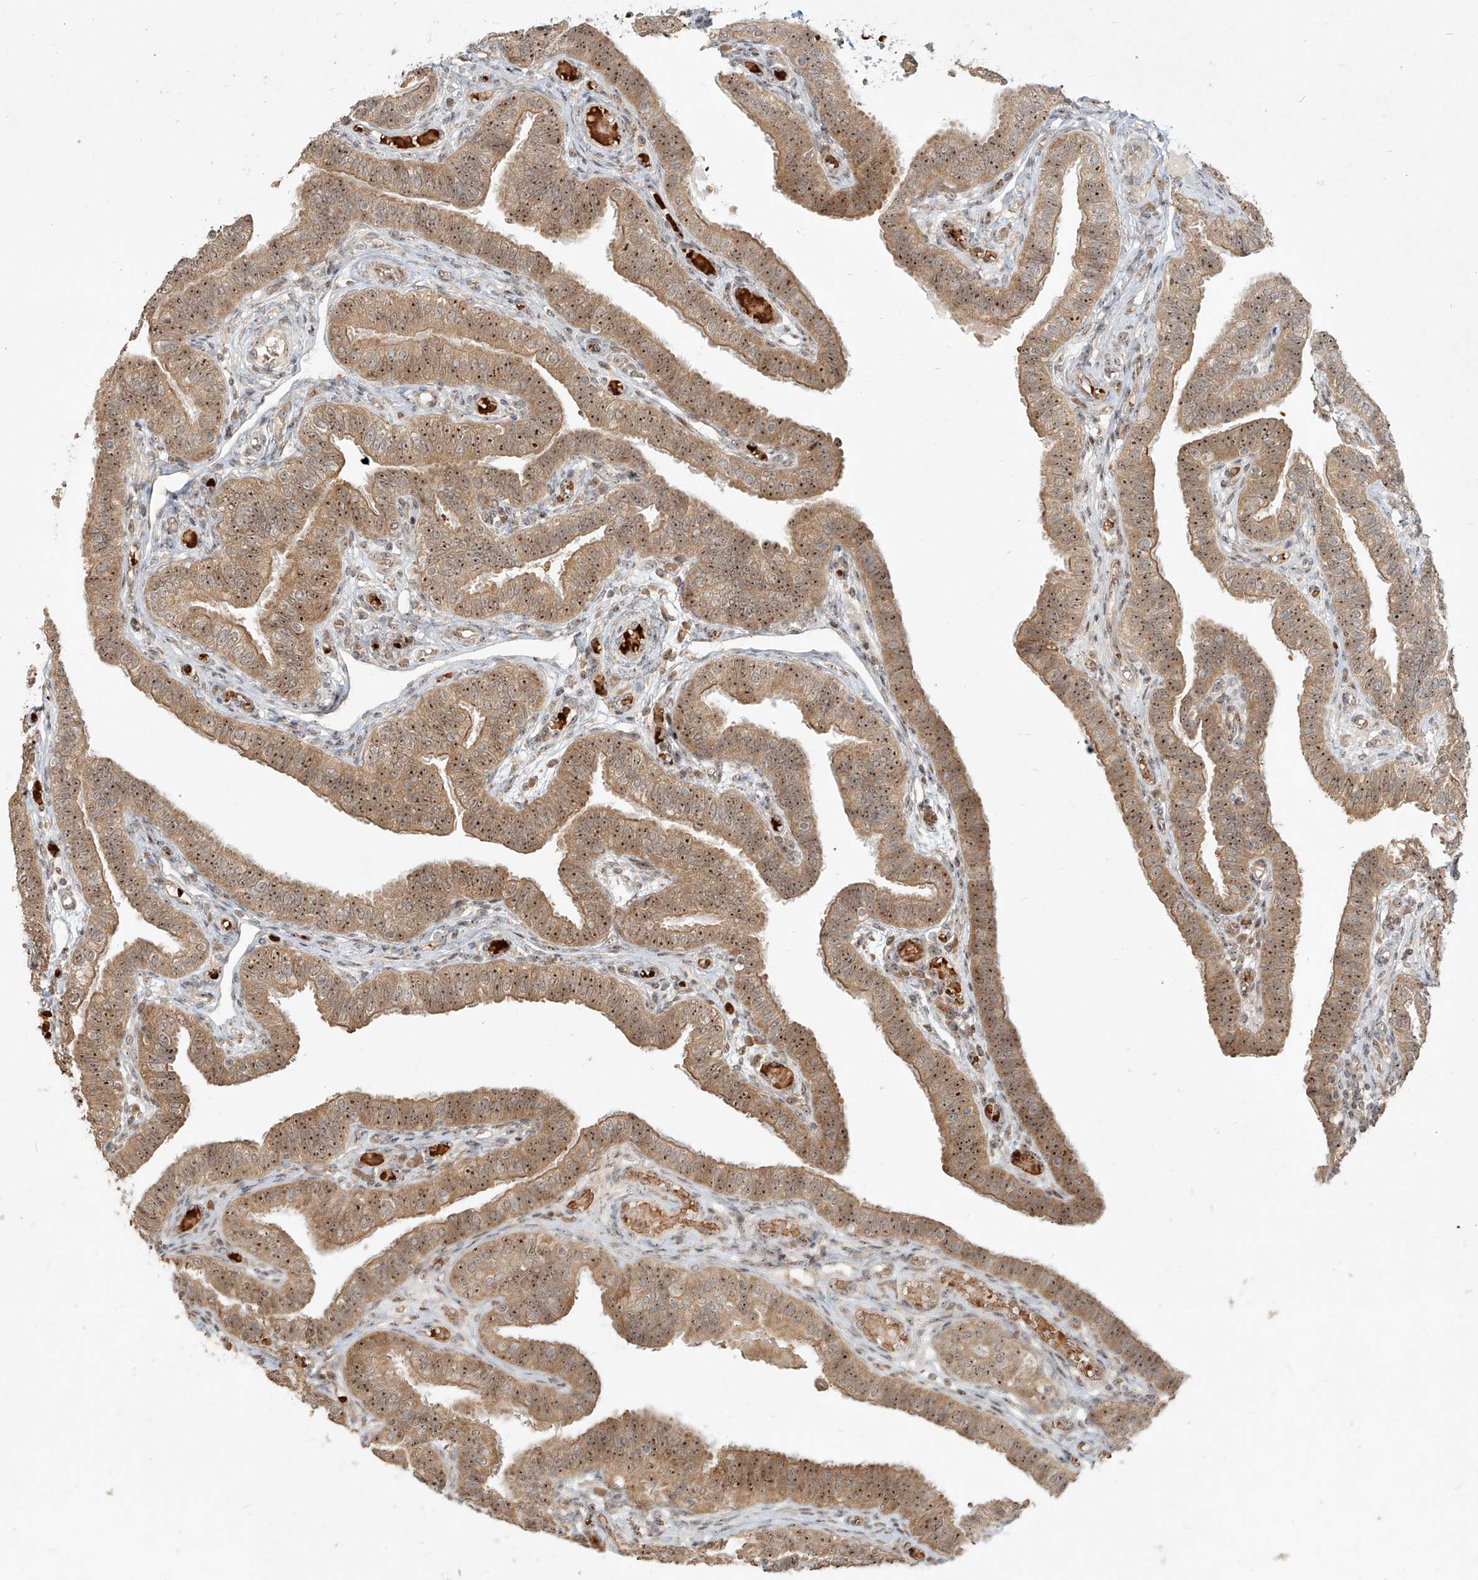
{"staining": {"intensity": "moderate", "quantity": ">75%", "location": "cytoplasmic/membranous,nuclear"}, "tissue": "fallopian tube", "cell_type": "Glandular cells", "image_type": "normal", "snomed": [{"axis": "morphology", "description": "Normal tissue, NOS"}, {"axis": "topography", "description": "Fallopian tube"}], "caption": "Fallopian tube stained for a protein exhibits moderate cytoplasmic/membranous,nuclear positivity in glandular cells. (IHC, brightfield microscopy, high magnification).", "gene": "BYSL", "patient": {"sex": "female", "age": 39}}